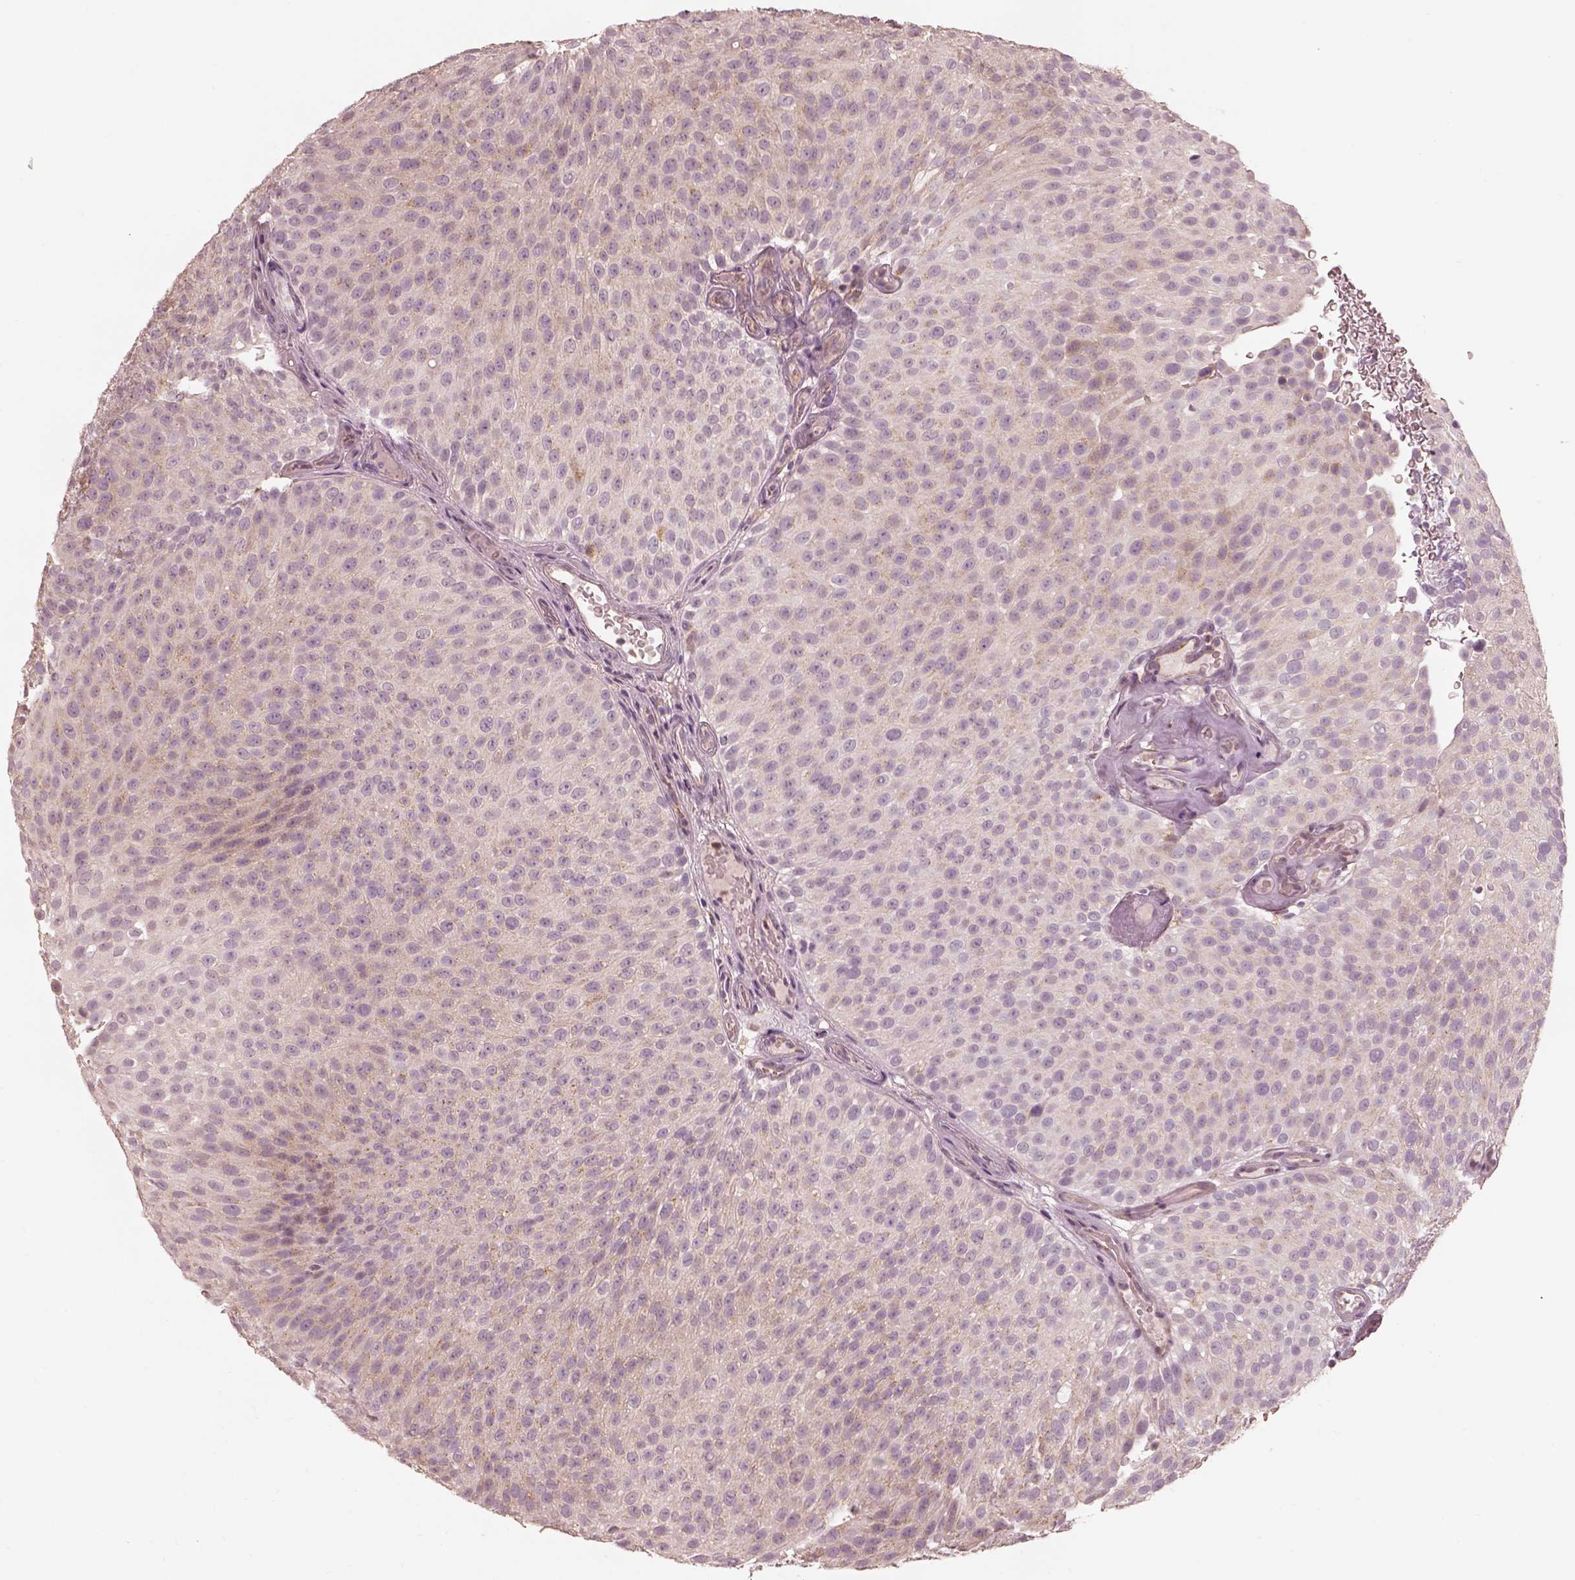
{"staining": {"intensity": "negative", "quantity": "none", "location": "none"}, "tissue": "urothelial cancer", "cell_type": "Tumor cells", "image_type": "cancer", "snomed": [{"axis": "morphology", "description": "Urothelial carcinoma, Low grade"}, {"axis": "topography", "description": "Urinary bladder"}], "caption": "This is a histopathology image of immunohistochemistry staining of urothelial cancer, which shows no expression in tumor cells.", "gene": "PRKACG", "patient": {"sex": "male", "age": 78}}